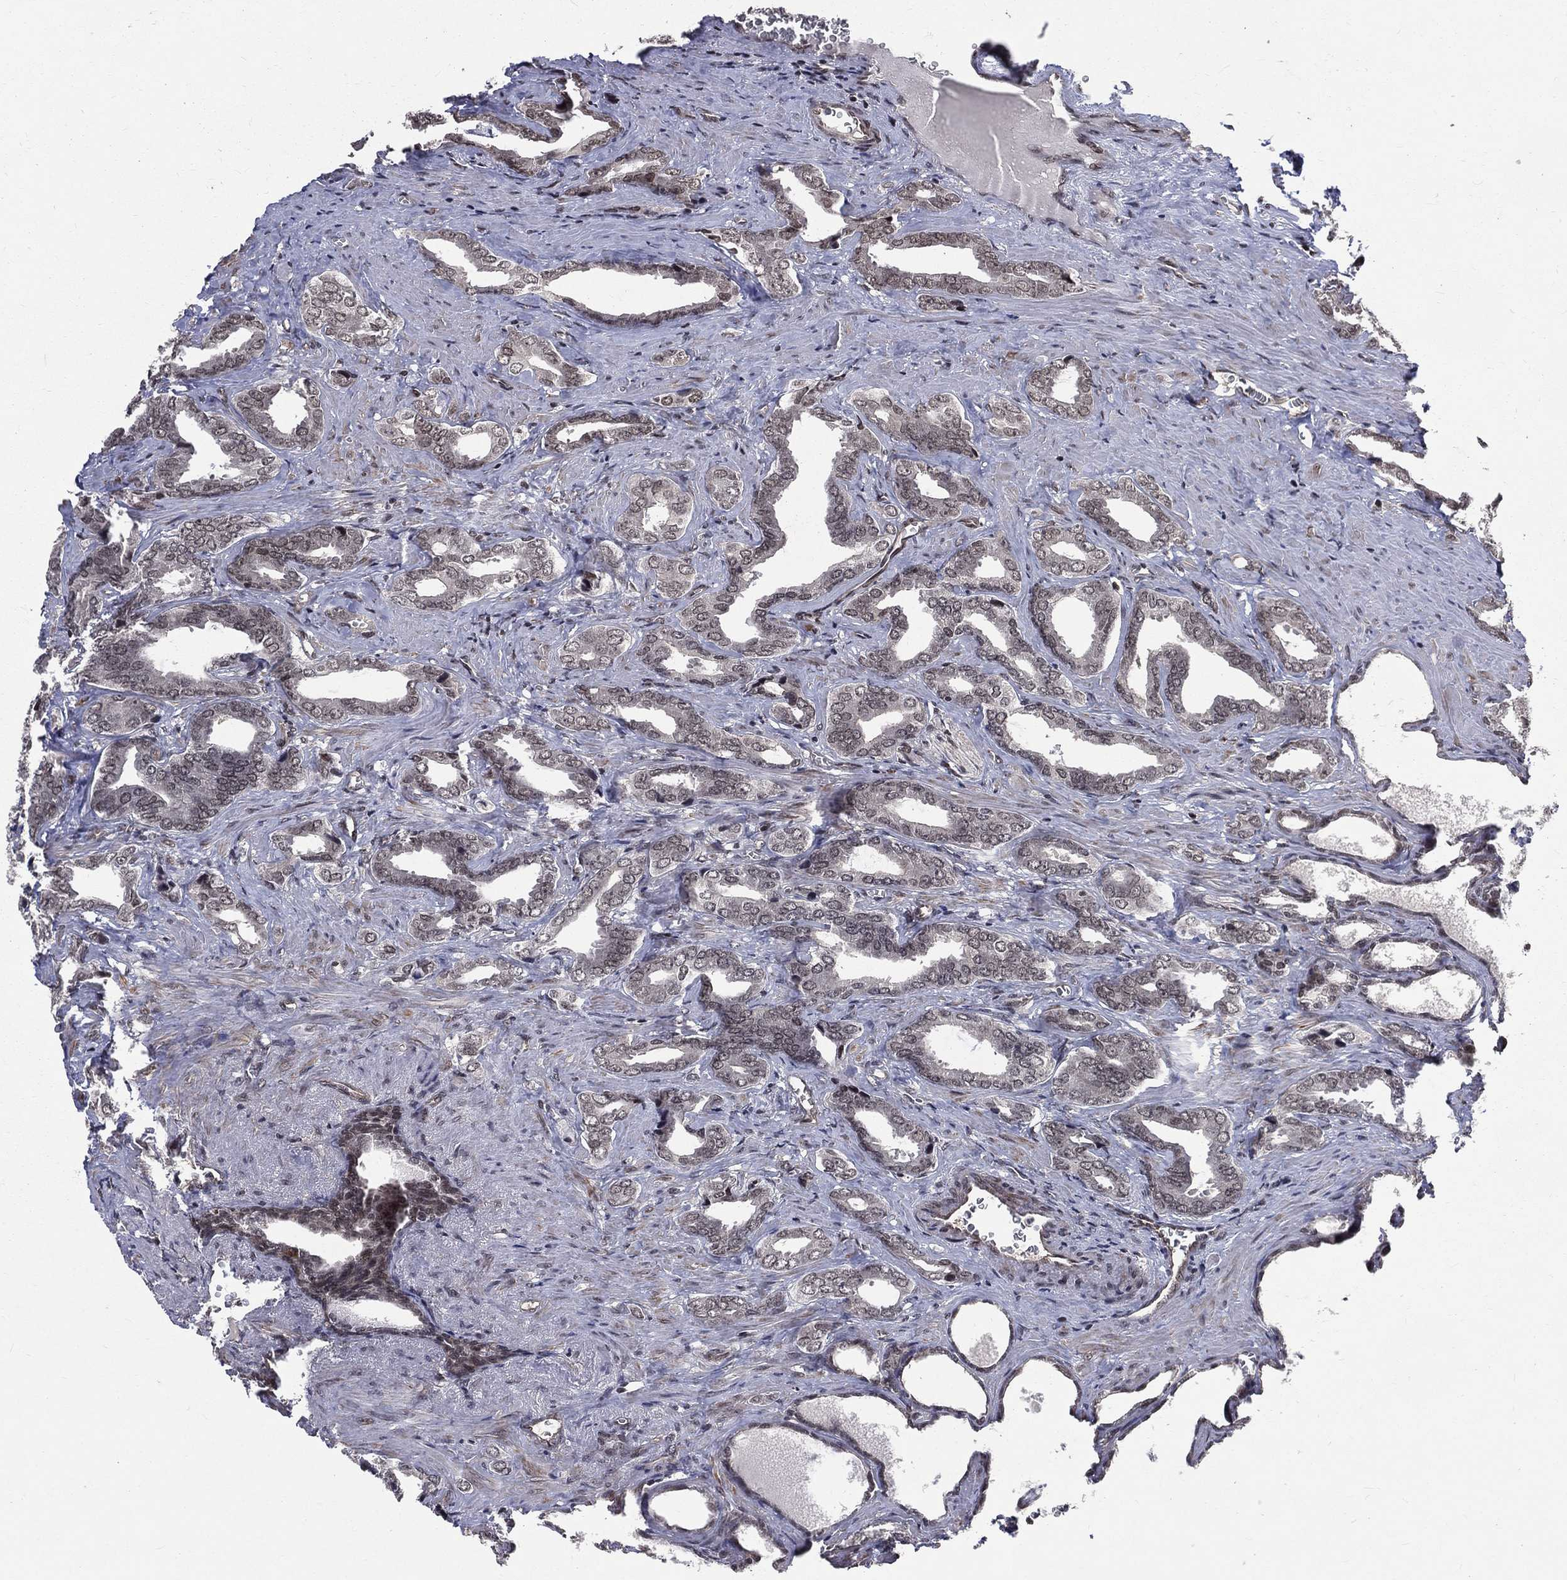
{"staining": {"intensity": "negative", "quantity": "none", "location": "none"}, "tissue": "prostate cancer", "cell_type": "Tumor cells", "image_type": "cancer", "snomed": [{"axis": "morphology", "description": "Adenocarcinoma, NOS"}, {"axis": "topography", "description": "Prostate"}], "caption": "Immunohistochemical staining of human prostate cancer exhibits no significant positivity in tumor cells.", "gene": "SMC3", "patient": {"sex": "male", "age": 66}}